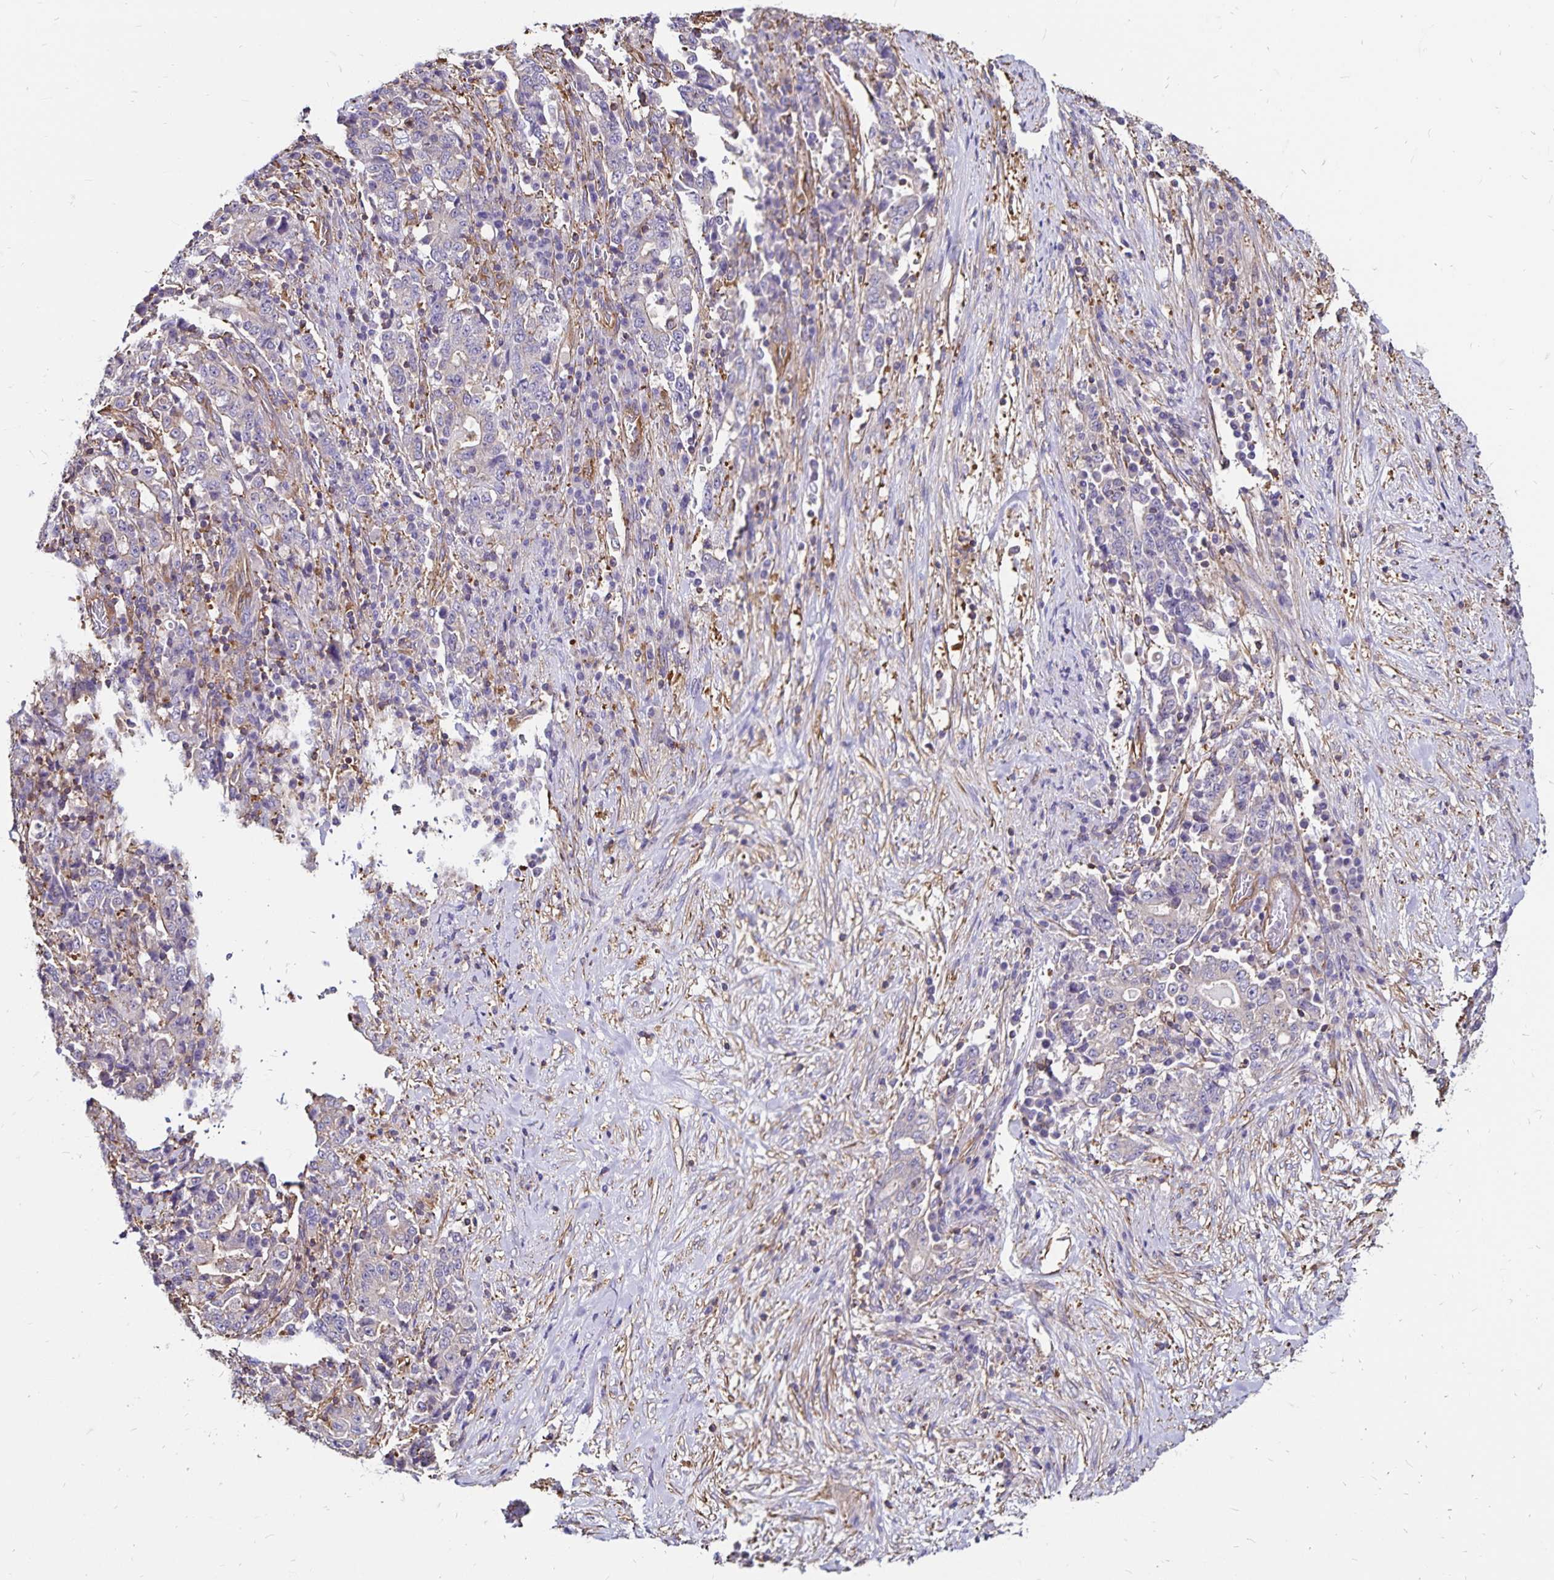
{"staining": {"intensity": "negative", "quantity": "none", "location": "none"}, "tissue": "stomach cancer", "cell_type": "Tumor cells", "image_type": "cancer", "snomed": [{"axis": "morphology", "description": "Normal tissue, NOS"}, {"axis": "morphology", "description": "Adenocarcinoma, NOS"}, {"axis": "topography", "description": "Stomach, upper"}, {"axis": "topography", "description": "Stomach"}], "caption": "Human adenocarcinoma (stomach) stained for a protein using immunohistochemistry (IHC) displays no expression in tumor cells.", "gene": "RPRML", "patient": {"sex": "male", "age": 59}}